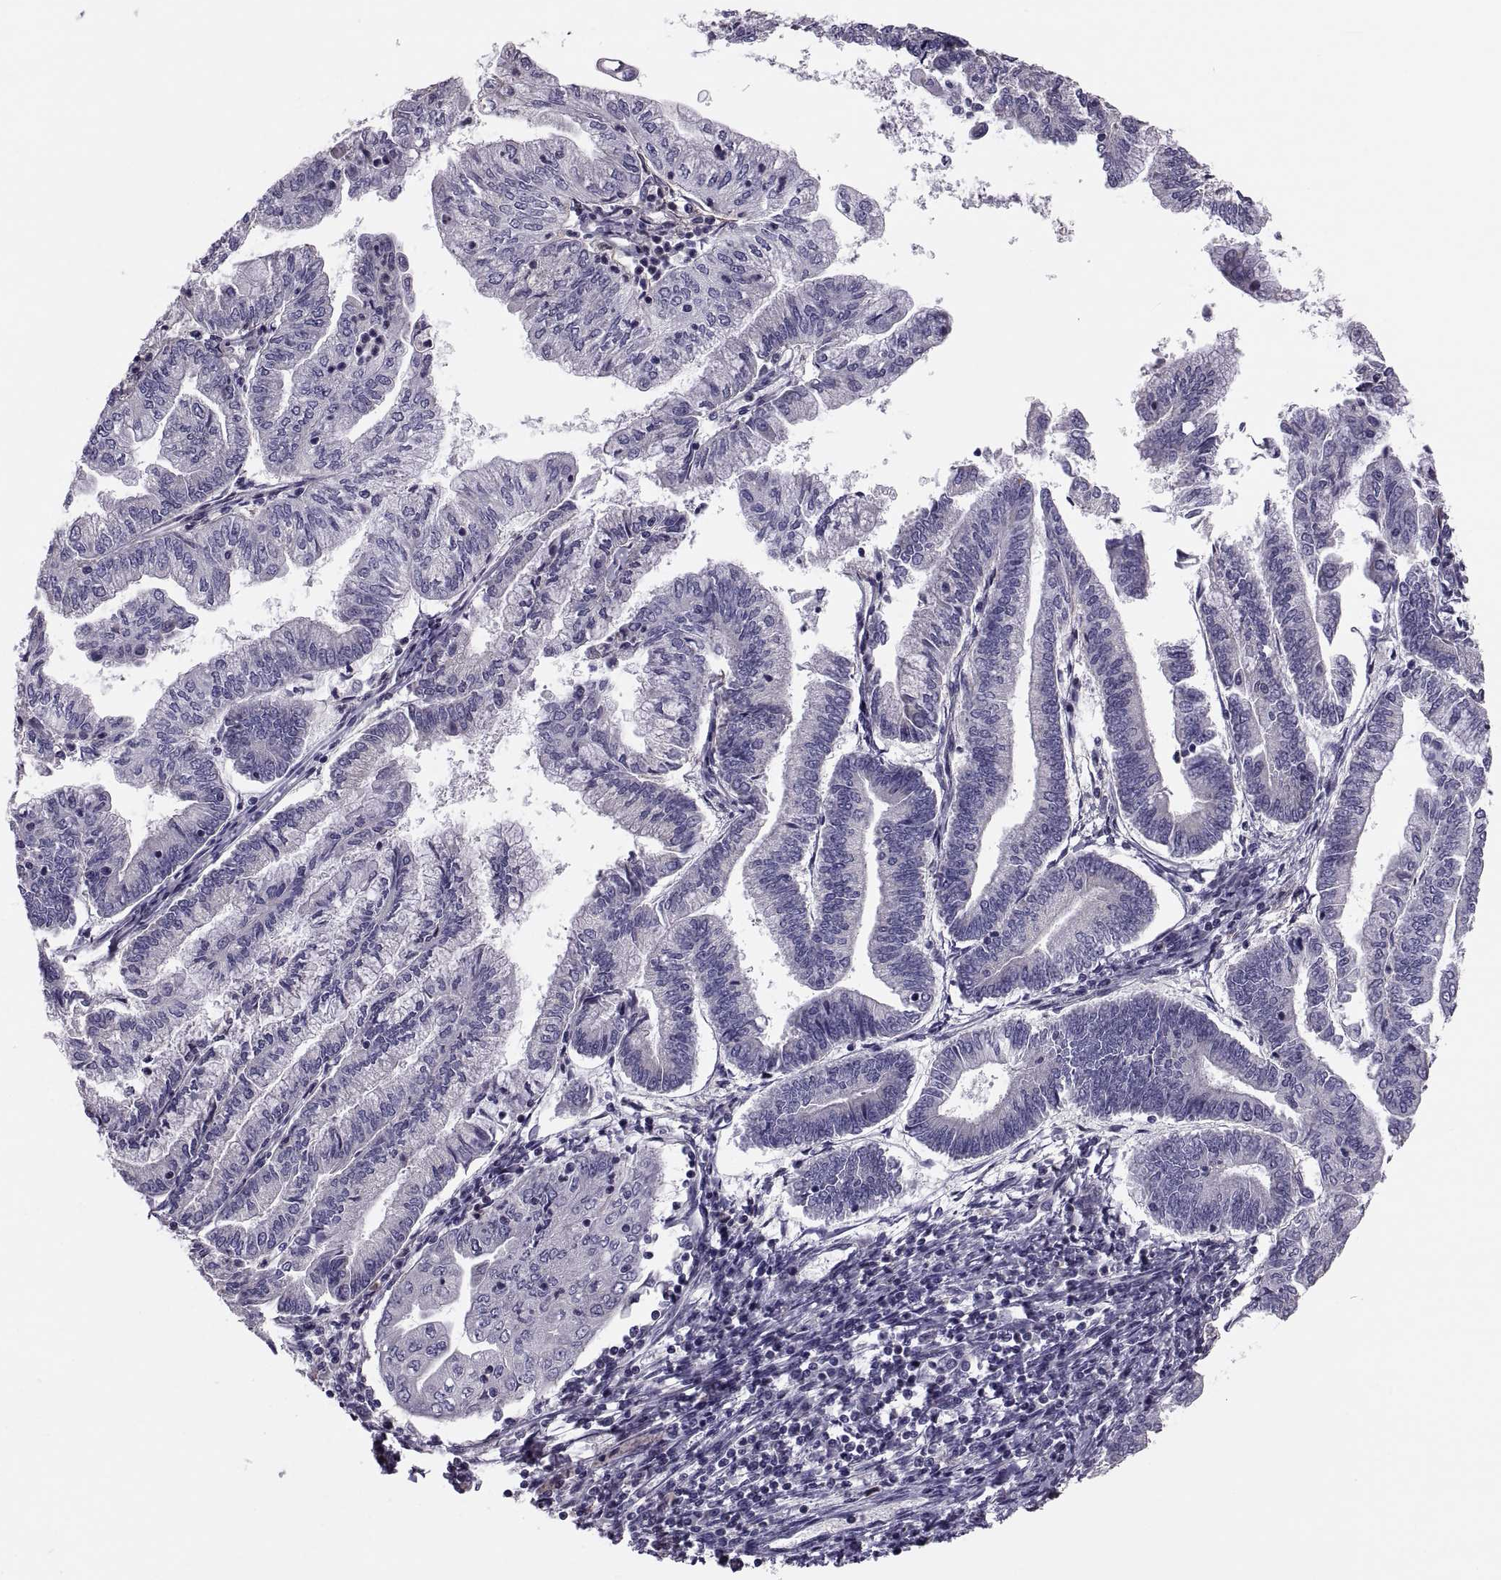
{"staining": {"intensity": "negative", "quantity": "none", "location": "none"}, "tissue": "endometrial cancer", "cell_type": "Tumor cells", "image_type": "cancer", "snomed": [{"axis": "morphology", "description": "Adenocarcinoma, NOS"}, {"axis": "topography", "description": "Endometrium"}], "caption": "Tumor cells are negative for protein expression in human endometrial adenocarcinoma.", "gene": "ANO1", "patient": {"sex": "female", "age": 55}}